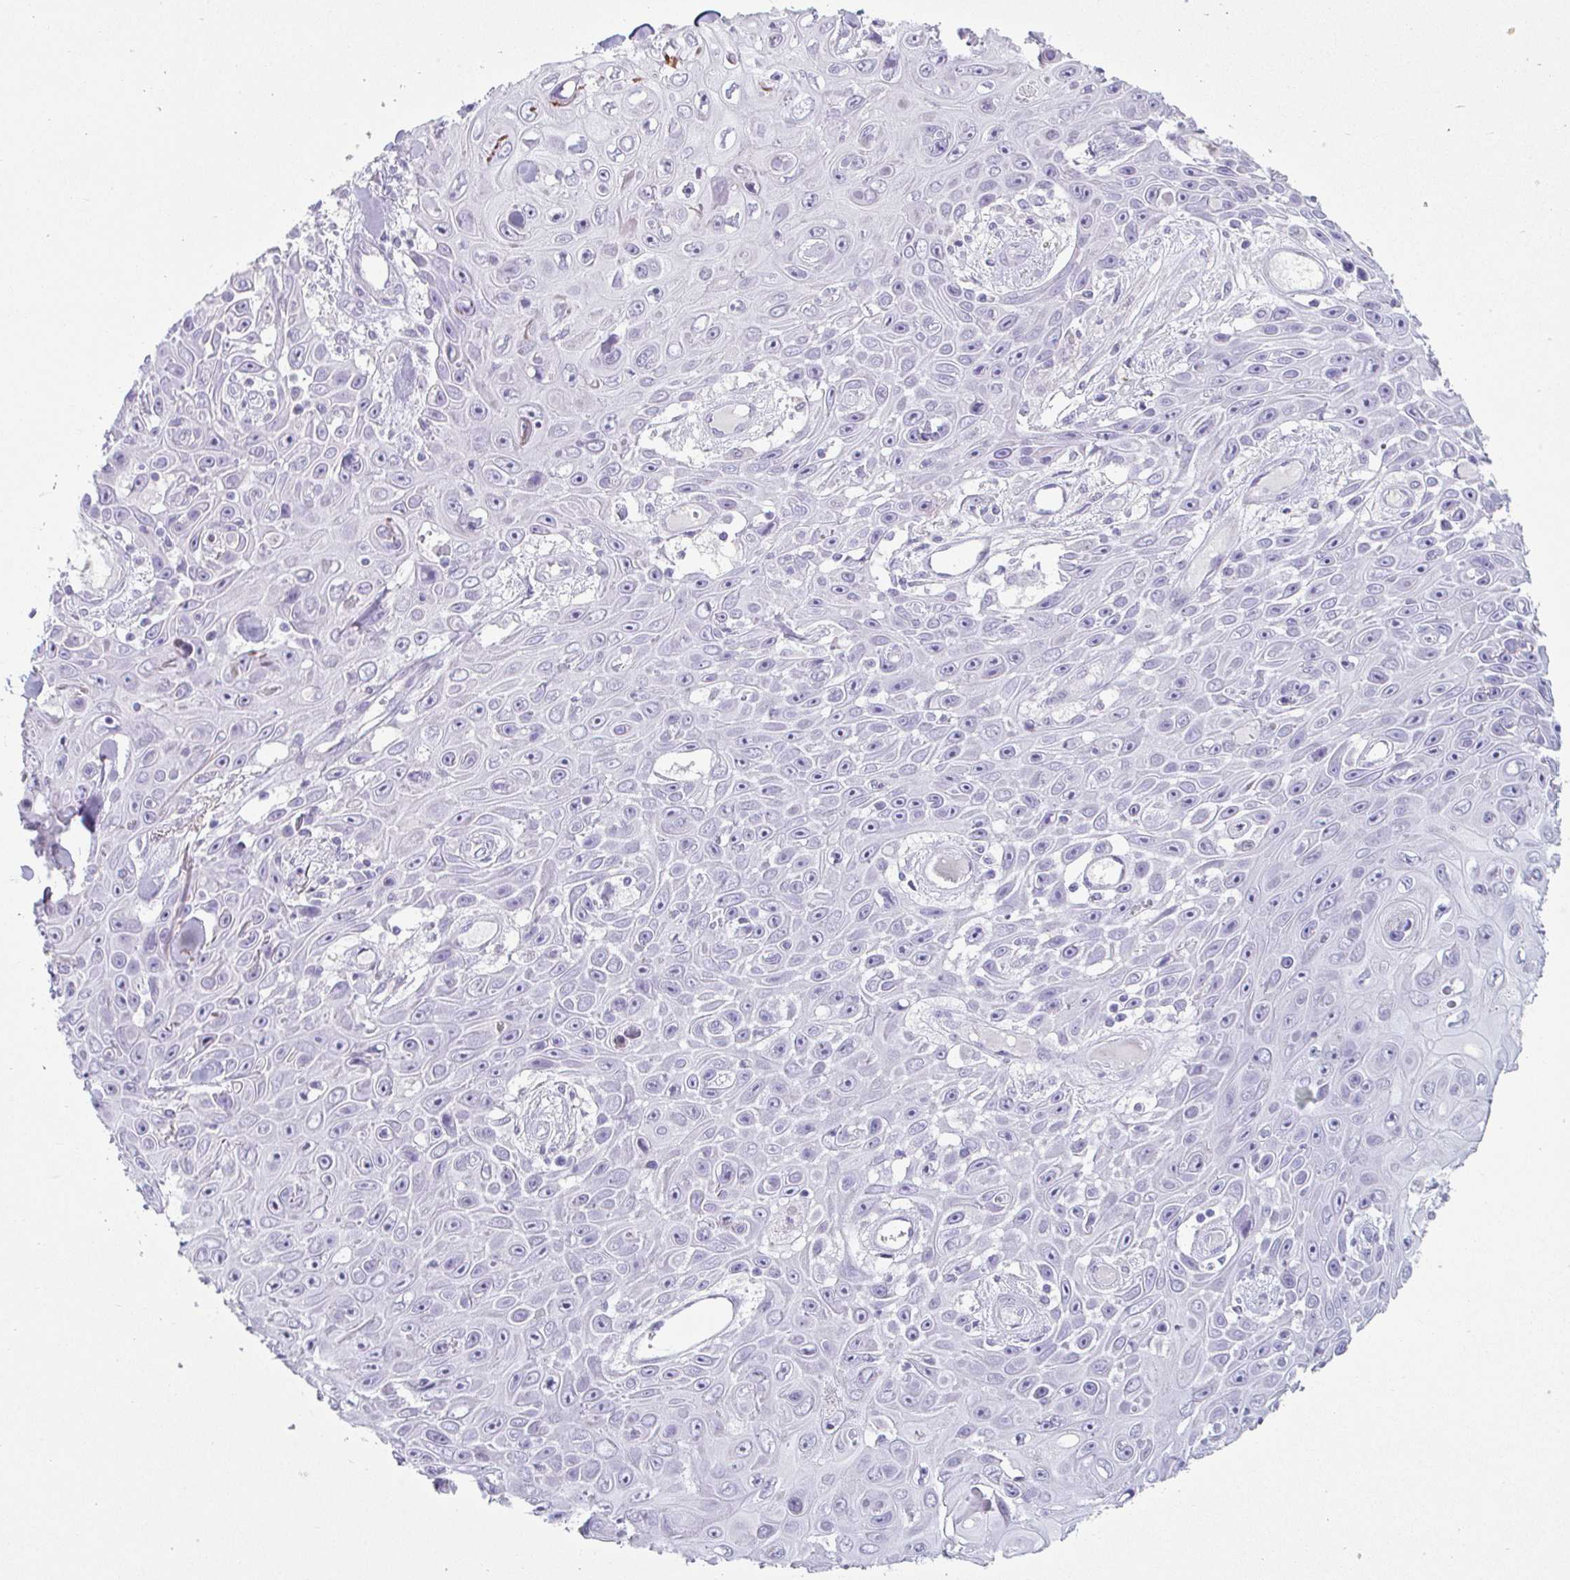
{"staining": {"intensity": "negative", "quantity": "none", "location": "none"}, "tissue": "skin cancer", "cell_type": "Tumor cells", "image_type": "cancer", "snomed": [{"axis": "morphology", "description": "Squamous cell carcinoma, NOS"}, {"axis": "topography", "description": "Skin"}], "caption": "A photomicrograph of human squamous cell carcinoma (skin) is negative for staining in tumor cells. (DAB (3,3'-diaminobenzidine) immunohistochemistry visualized using brightfield microscopy, high magnification).", "gene": "CREG2", "patient": {"sex": "male", "age": 82}}